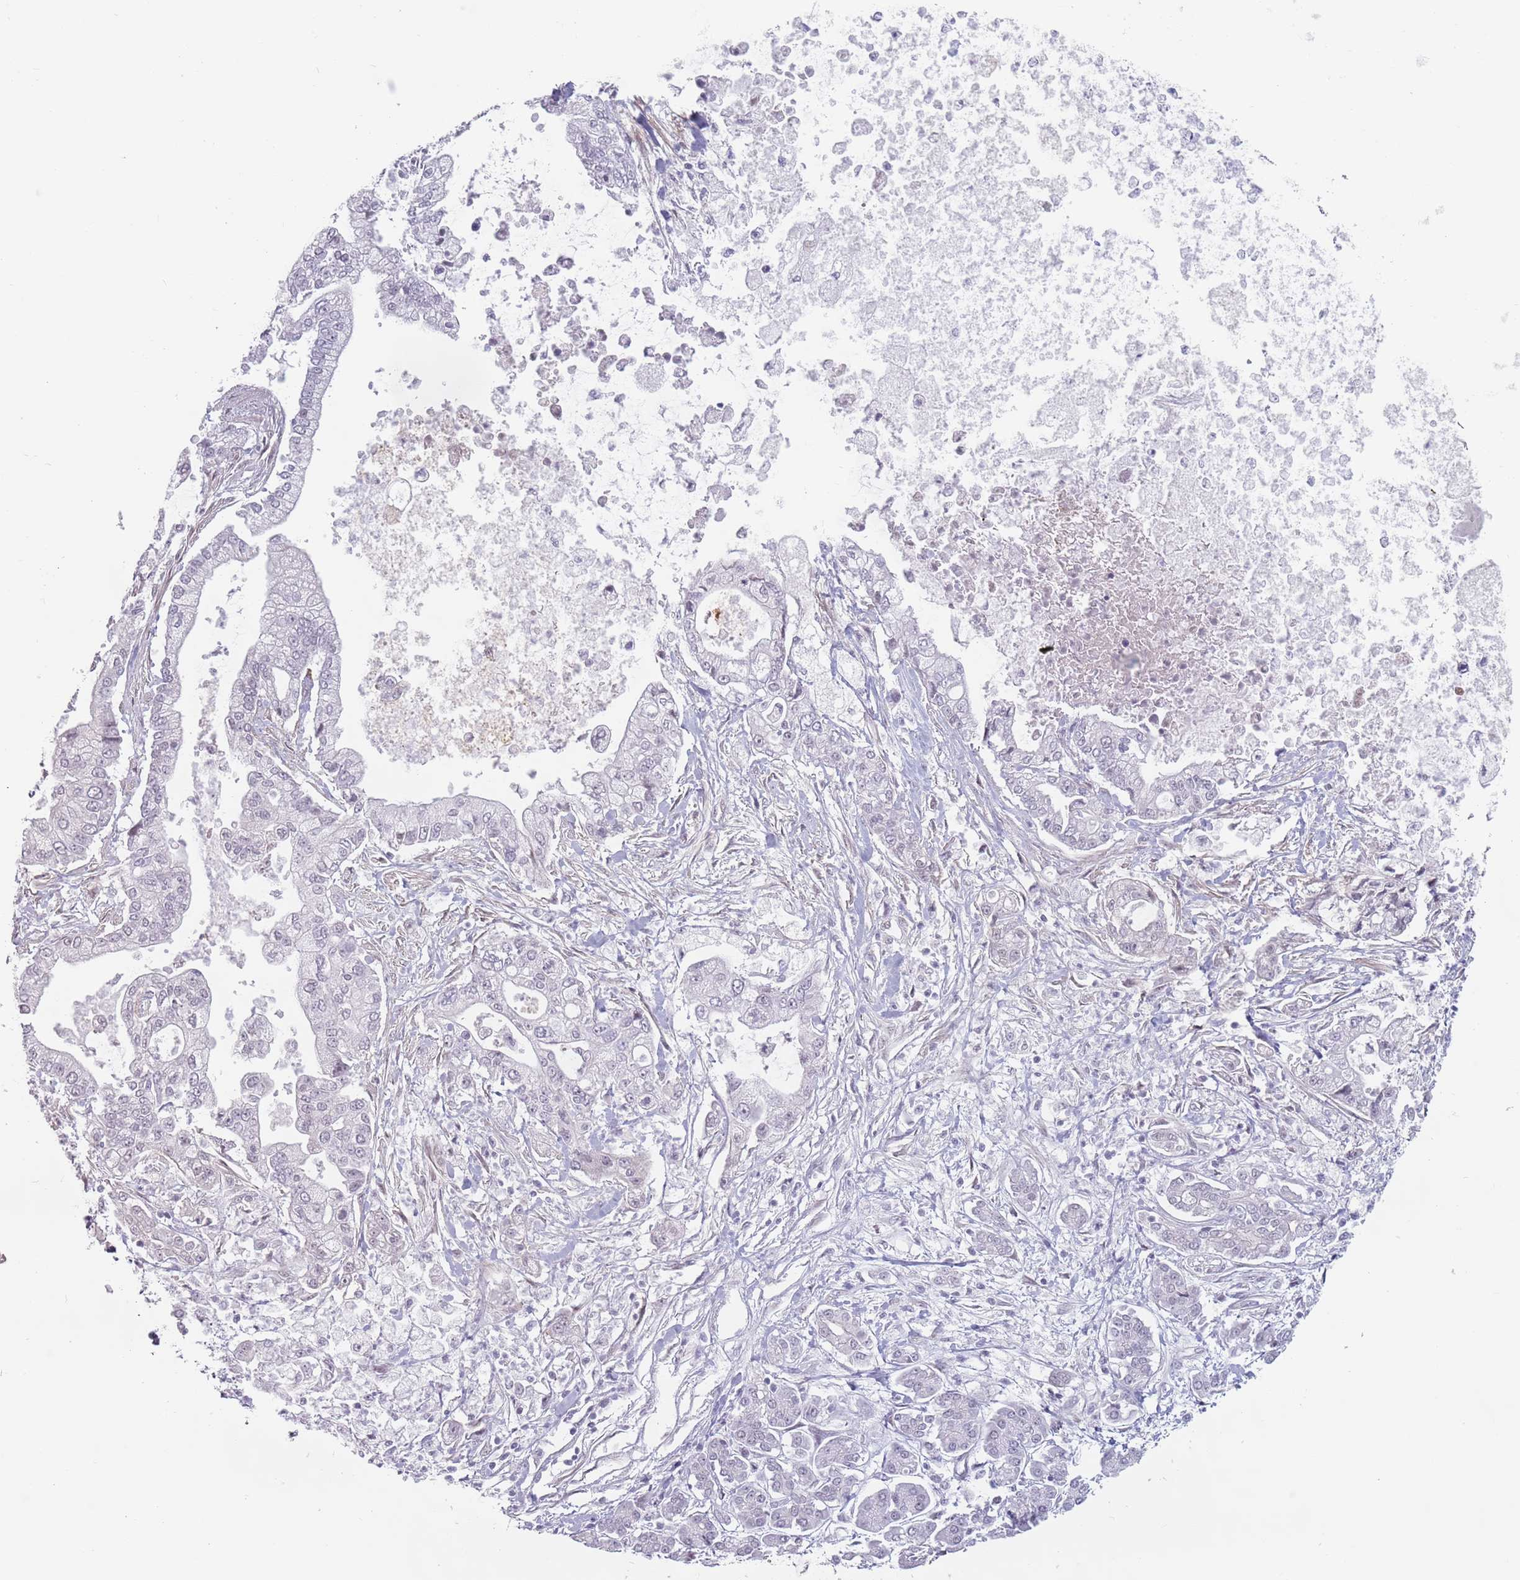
{"staining": {"intensity": "negative", "quantity": "none", "location": "none"}, "tissue": "pancreatic cancer", "cell_type": "Tumor cells", "image_type": "cancer", "snomed": [{"axis": "morphology", "description": "Adenocarcinoma, NOS"}, {"axis": "topography", "description": "Pancreas"}], "caption": "DAB (3,3'-diaminobenzidine) immunohistochemical staining of human adenocarcinoma (pancreatic) shows no significant staining in tumor cells.", "gene": "PTCHD1", "patient": {"sex": "male", "age": 69}}